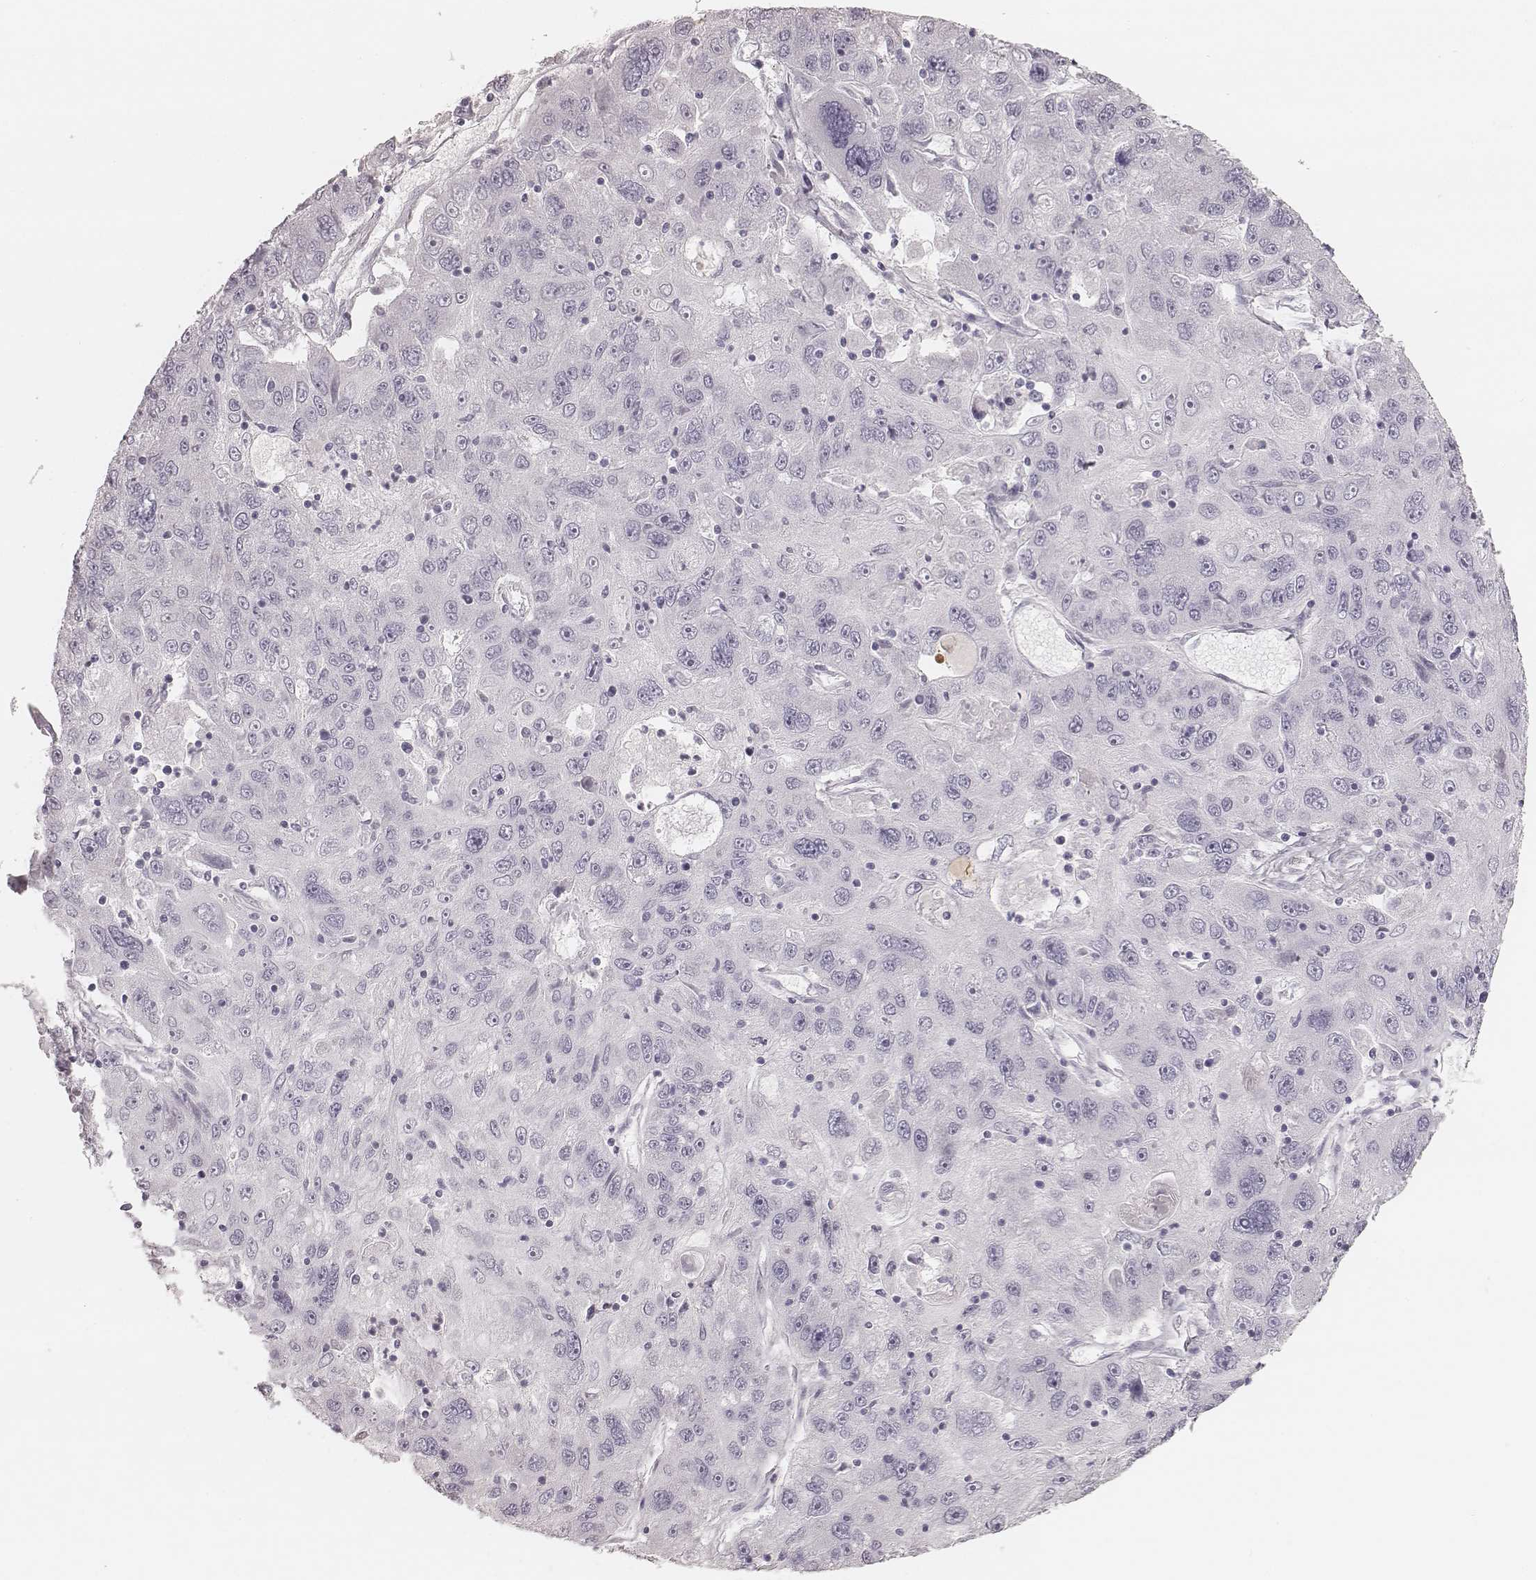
{"staining": {"intensity": "negative", "quantity": "none", "location": "none"}, "tissue": "stomach cancer", "cell_type": "Tumor cells", "image_type": "cancer", "snomed": [{"axis": "morphology", "description": "Adenocarcinoma, NOS"}, {"axis": "topography", "description": "Stomach"}], "caption": "This is an IHC photomicrograph of stomach cancer (adenocarcinoma). There is no staining in tumor cells.", "gene": "ZP4", "patient": {"sex": "male", "age": 56}}